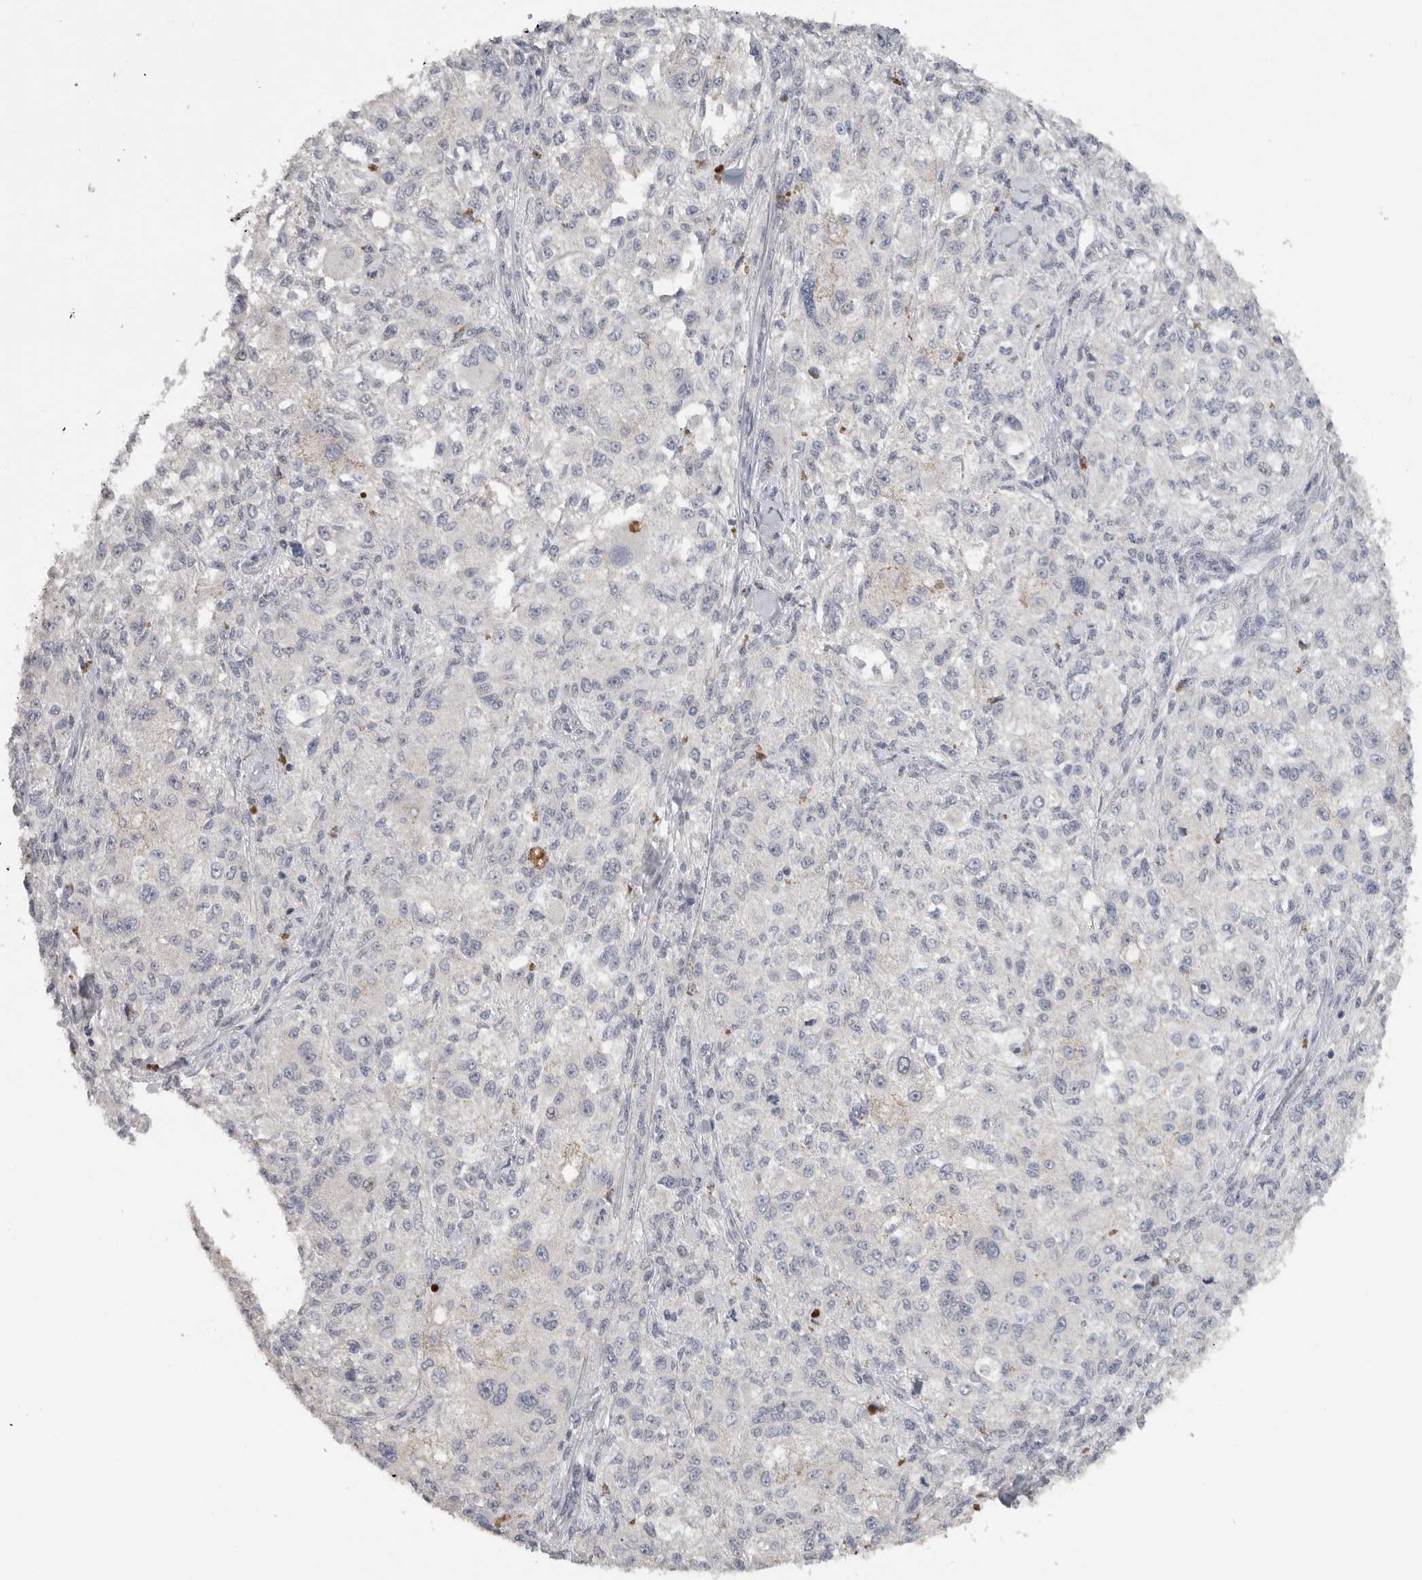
{"staining": {"intensity": "negative", "quantity": "none", "location": "none"}, "tissue": "melanoma", "cell_type": "Tumor cells", "image_type": "cancer", "snomed": [{"axis": "morphology", "description": "Necrosis, NOS"}, {"axis": "morphology", "description": "Malignant melanoma, NOS"}, {"axis": "topography", "description": "Skin"}], "caption": "The image reveals no staining of tumor cells in melanoma.", "gene": "REG4", "patient": {"sex": "female", "age": 87}}